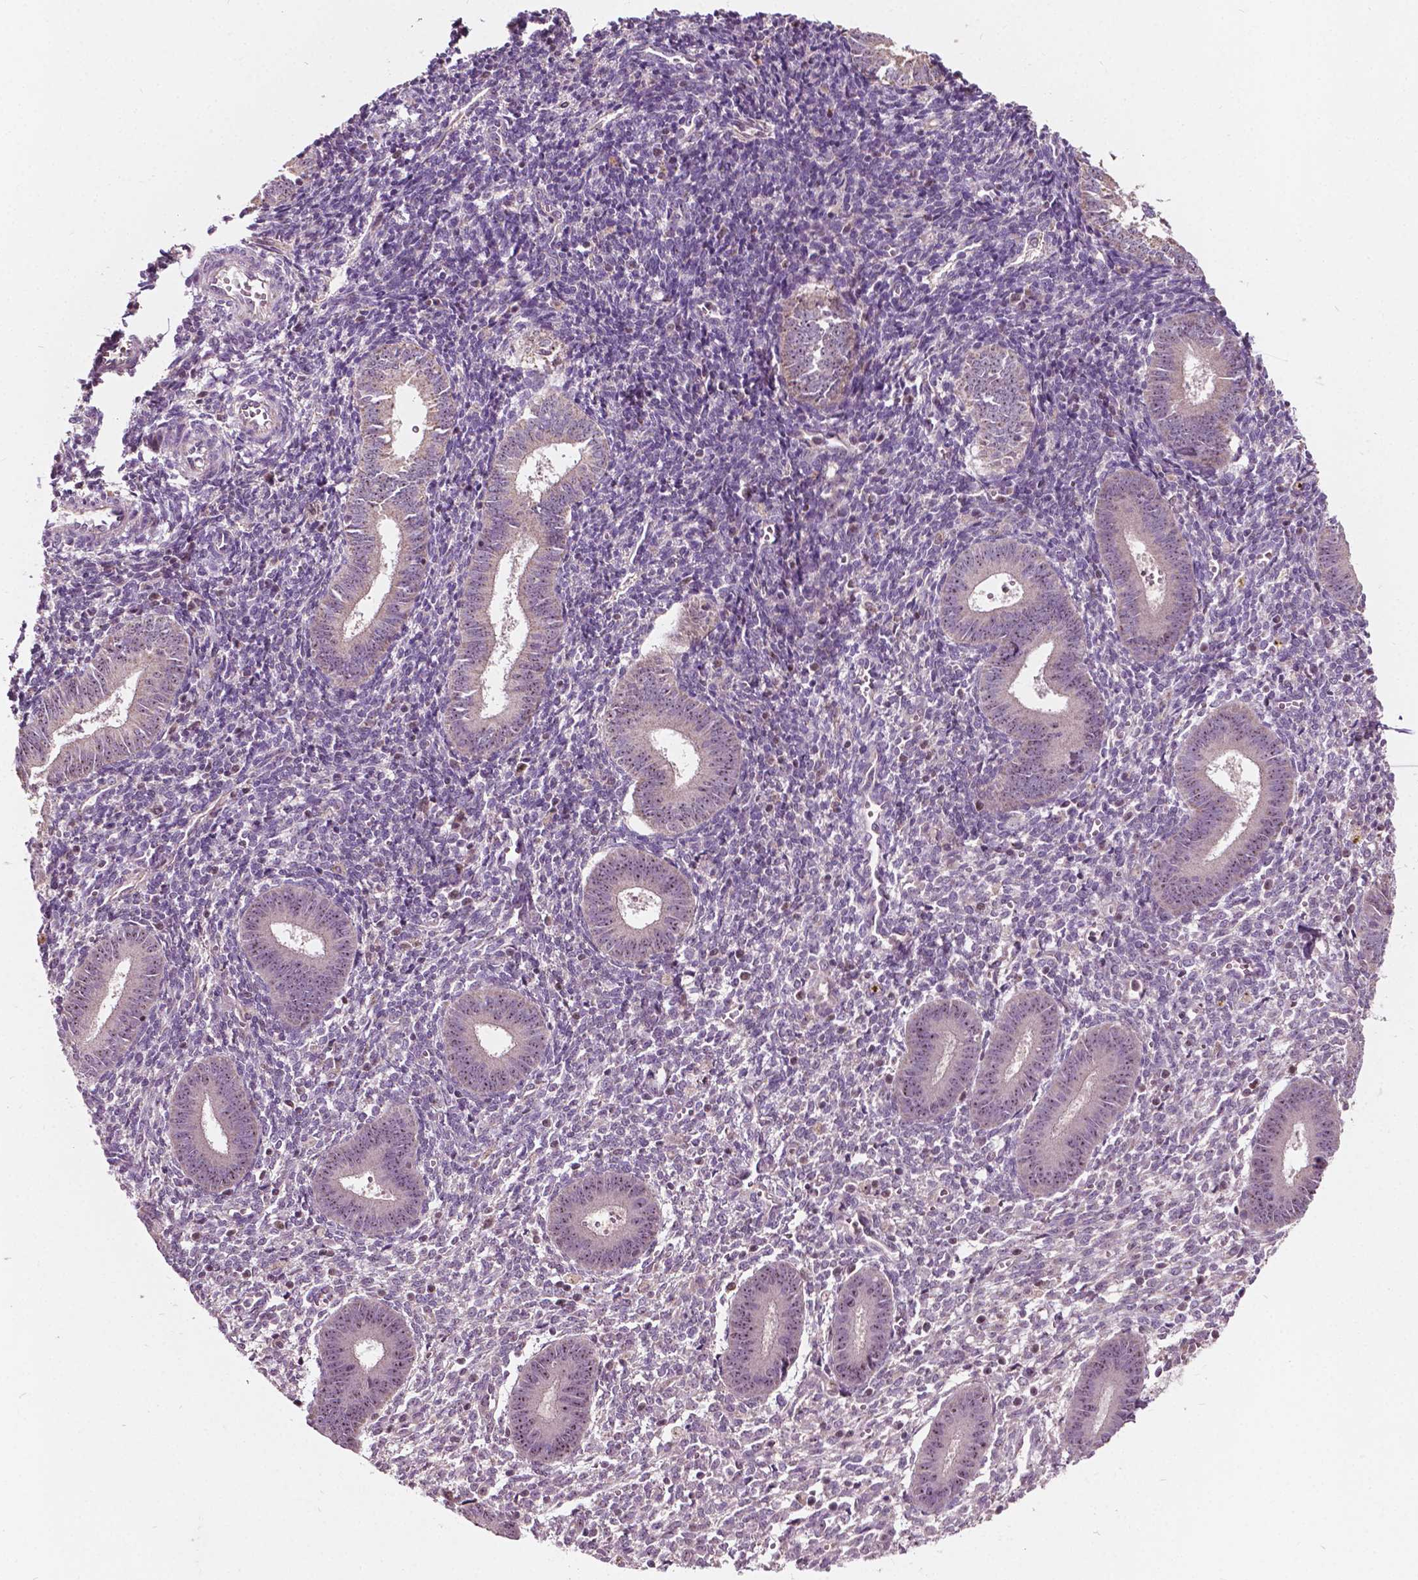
{"staining": {"intensity": "negative", "quantity": "none", "location": "none"}, "tissue": "endometrium", "cell_type": "Cells in endometrial stroma", "image_type": "normal", "snomed": [{"axis": "morphology", "description": "Normal tissue, NOS"}, {"axis": "topography", "description": "Endometrium"}], "caption": "DAB immunohistochemical staining of normal human endometrium displays no significant expression in cells in endometrial stroma. Nuclei are stained in blue.", "gene": "ODF3L2", "patient": {"sex": "female", "age": 25}}